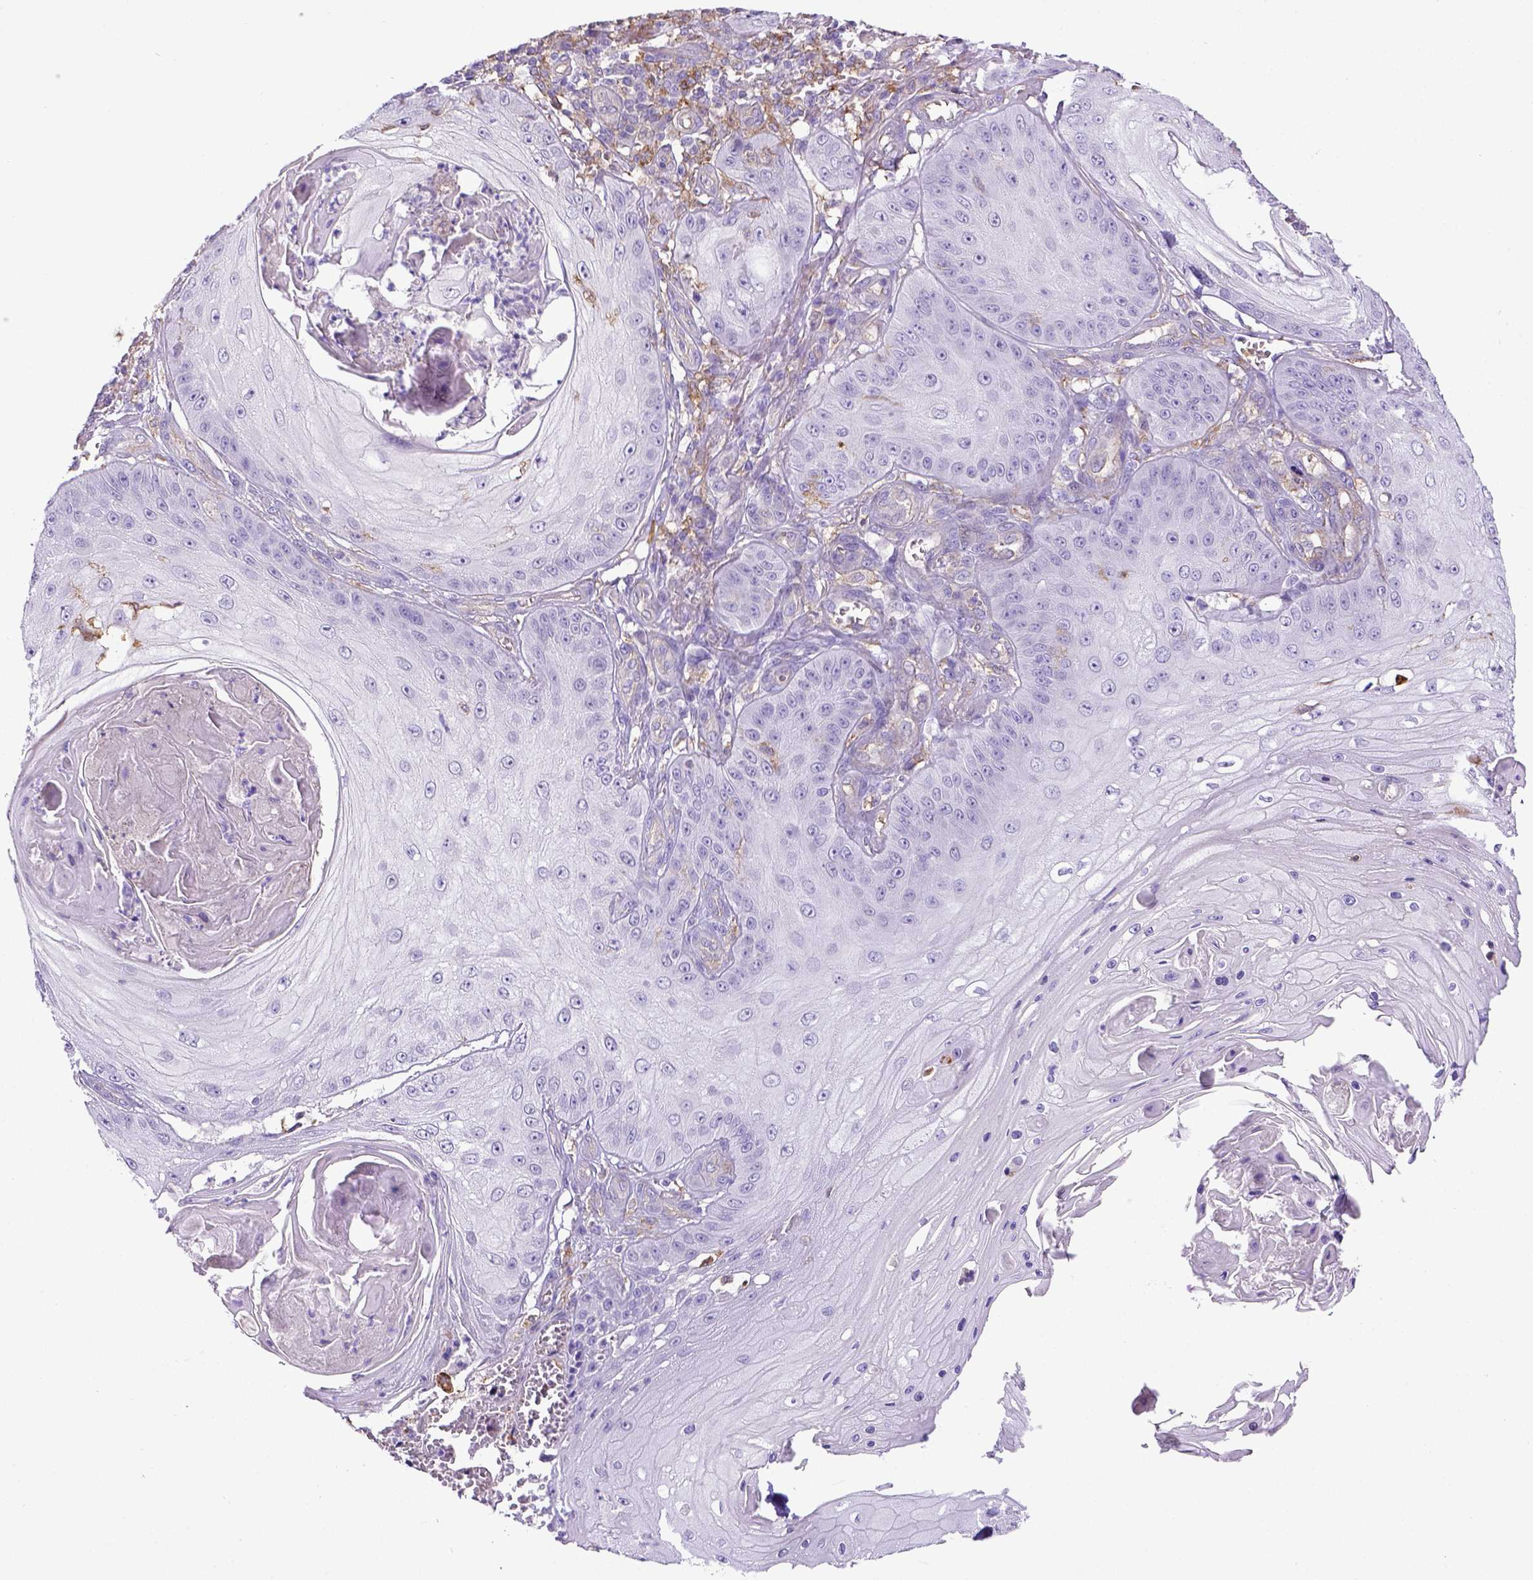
{"staining": {"intensity": "negative", "quantity": "none", "location": "none"}, "tissue": "skin cancer", "cell_type": "Tumor cells", "image_type": "cancer", "snomed": [{"axis": "morphology", "description": "Squamous cell carcinoma, NOS"}, {"axis": "topography", "description": "Skin"}], "caption": "An immunohistochemistry (IHC) photomicrograph of skin cancer (squamous cell carcinoma) is shown. There is no staining in tumor cells of skin cancer (squamous cell carcinoma). (DAB (3,3'-diaminobenzidine) immunohistochemistry, high magnification).", "gene": "CD40", "patient": {"sex": "male", "age": 70}}